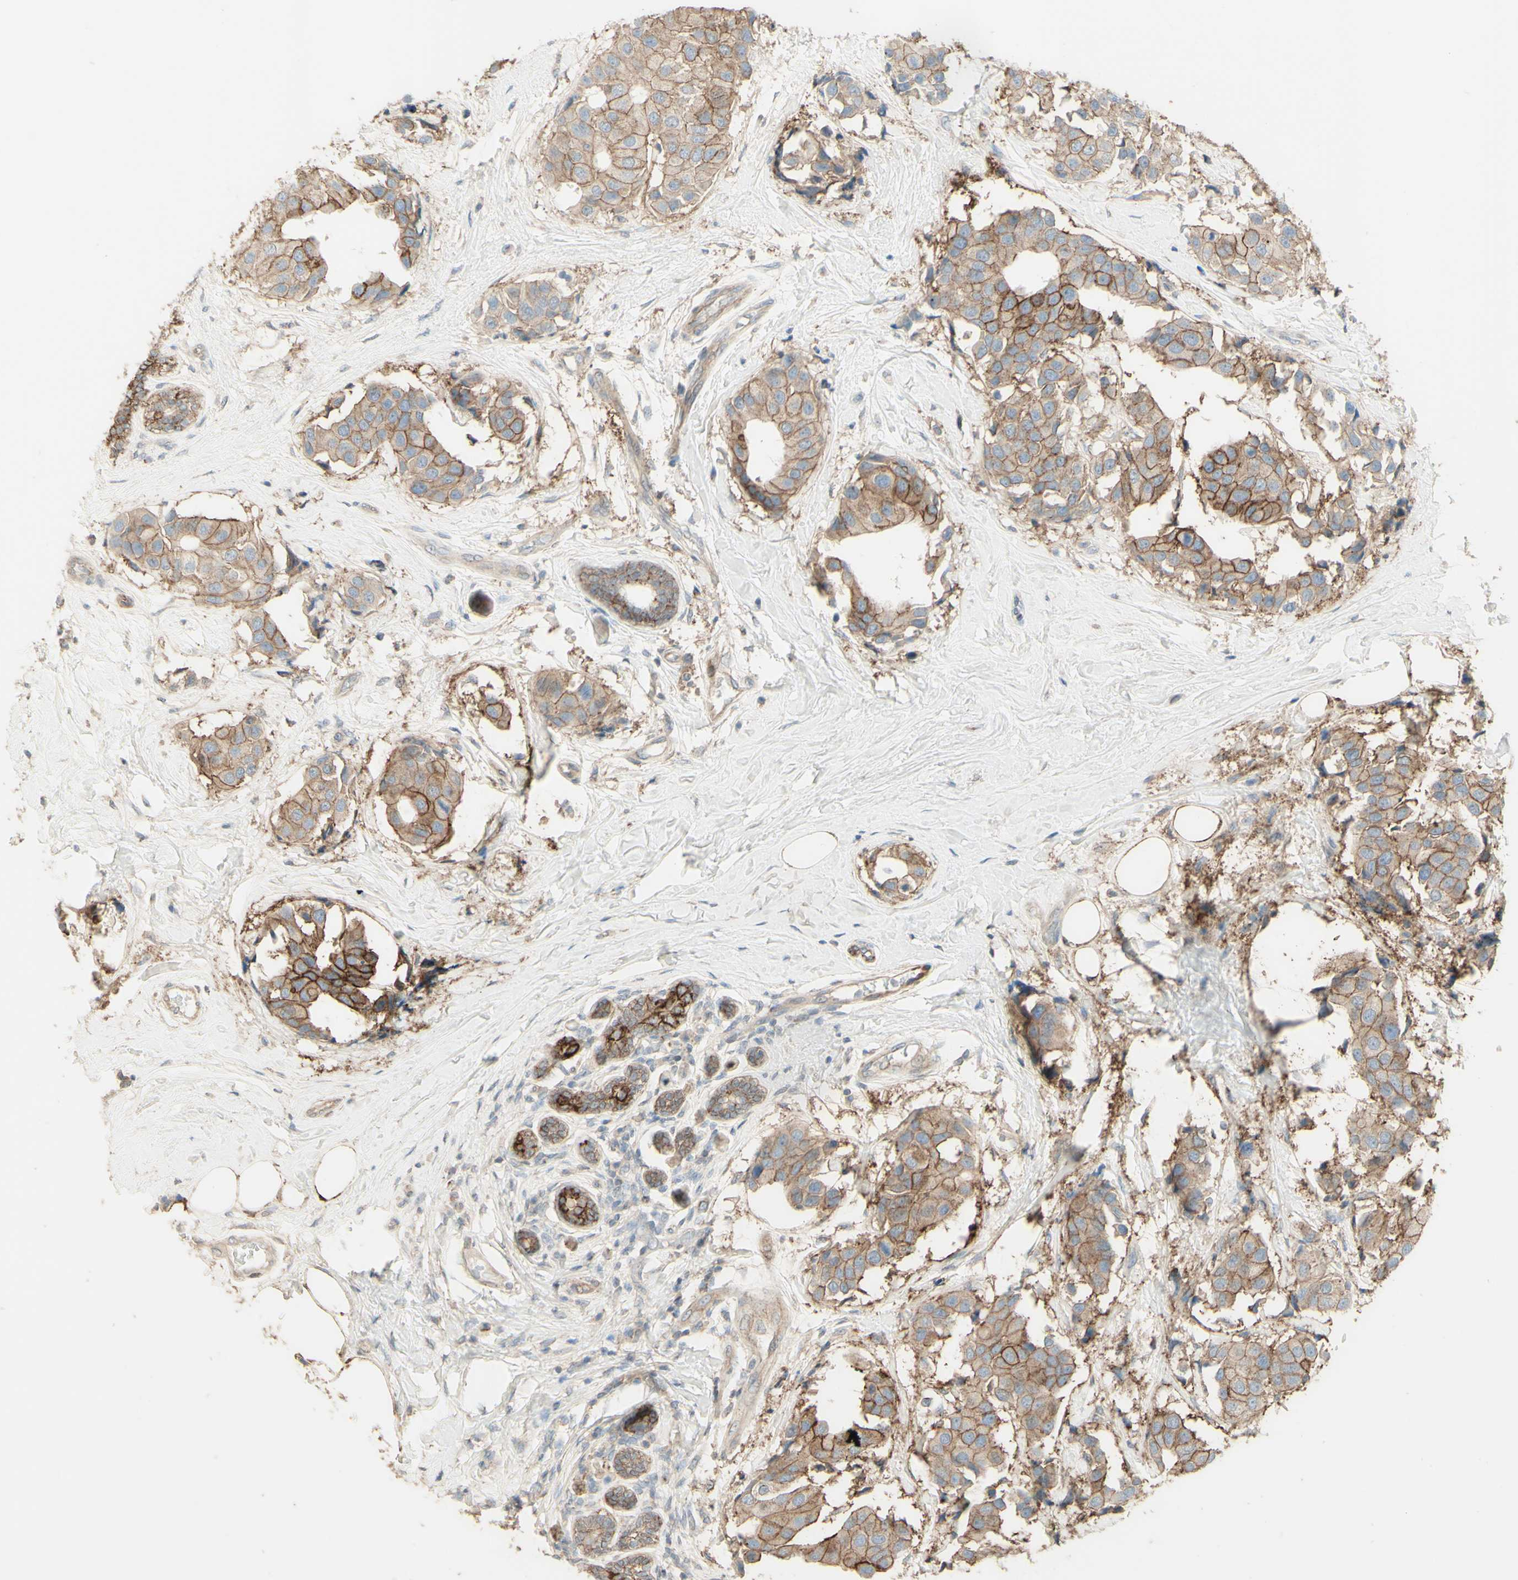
{"staining": {"intensity": "moderate", "quantity": ">75%", "location": "cytoplasmic/membranous"}, "tissue": "breast cancer", "cell_type": "Tumor cells", "image_type": "cancer", "snomed": [{"axis": "morphology", "description": "Normal tissue, NOS"}, {"axis": "morphology", "description": "Duct carcinoma"}, {"axis": "topography", "description": "Breast"}], "caption": "The immunohistochemical stain labels moderate cytoplasmic/membranous positivity in tumor cells of breast cancer (invasive ductal carcinoma) tissue.", "gene": "RNF149", "patient": {"sex": "female", "age": 39}}